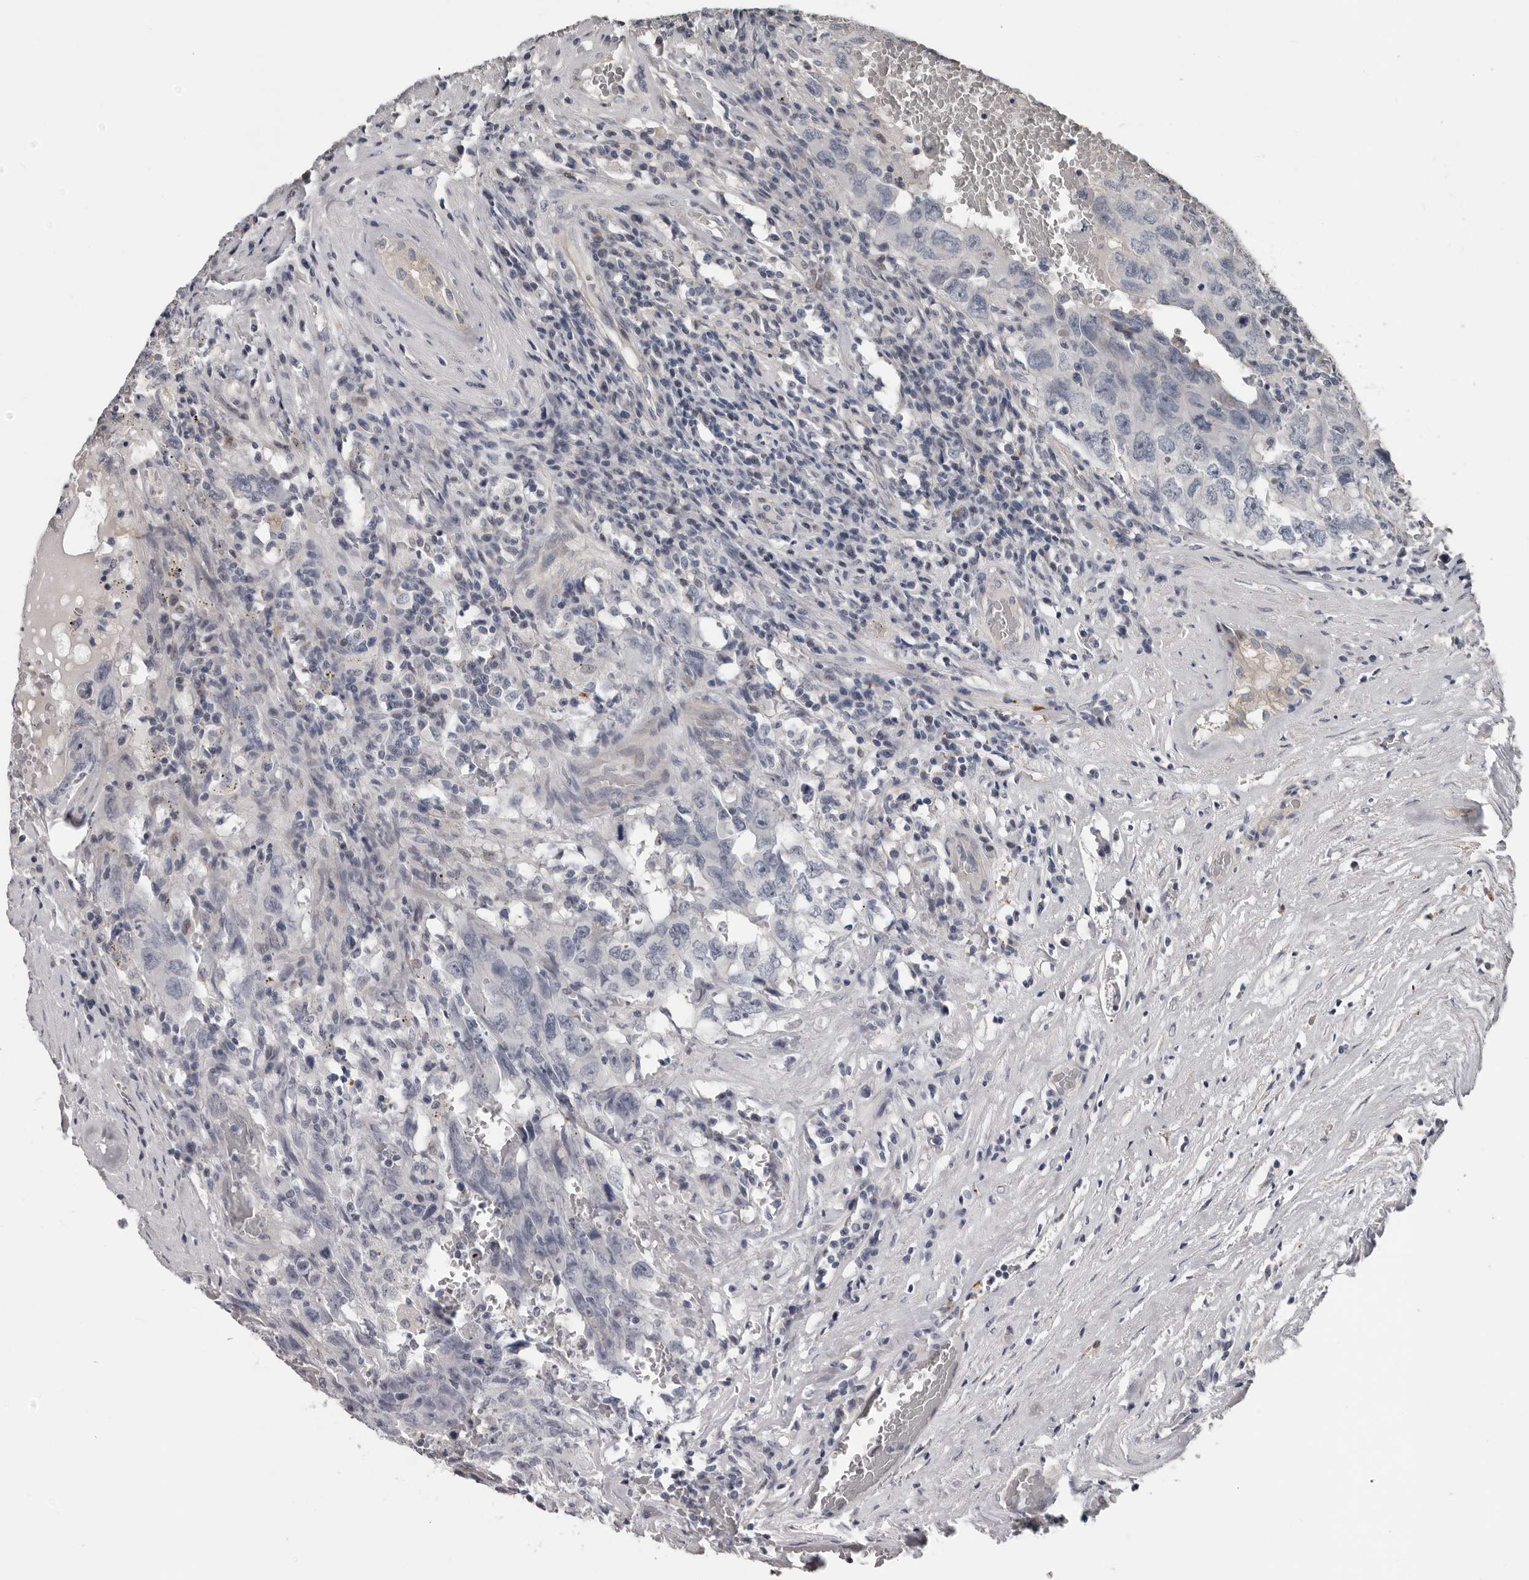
{"staining": {"intensity": "negative", "quantity": "none", "location": "none"}, "tissue": "testis cancer", "cell_type": "Tumor cells", "image_type": "cancer", "snomed": [{"axis": "morphology", "description": "Carcinoma, Embryonal, NOS"}, {"axis": "topography", "description": "Testis"}], "caption": "High power microscopy photomicrograph of an immunohistochemistry (IHC) micrograph of testis cancer (embryonal carcinoma), revealing no significant staining in tumor cells.", "gene": "RNF217", "patient": {"sex": "male", "age": 26}}